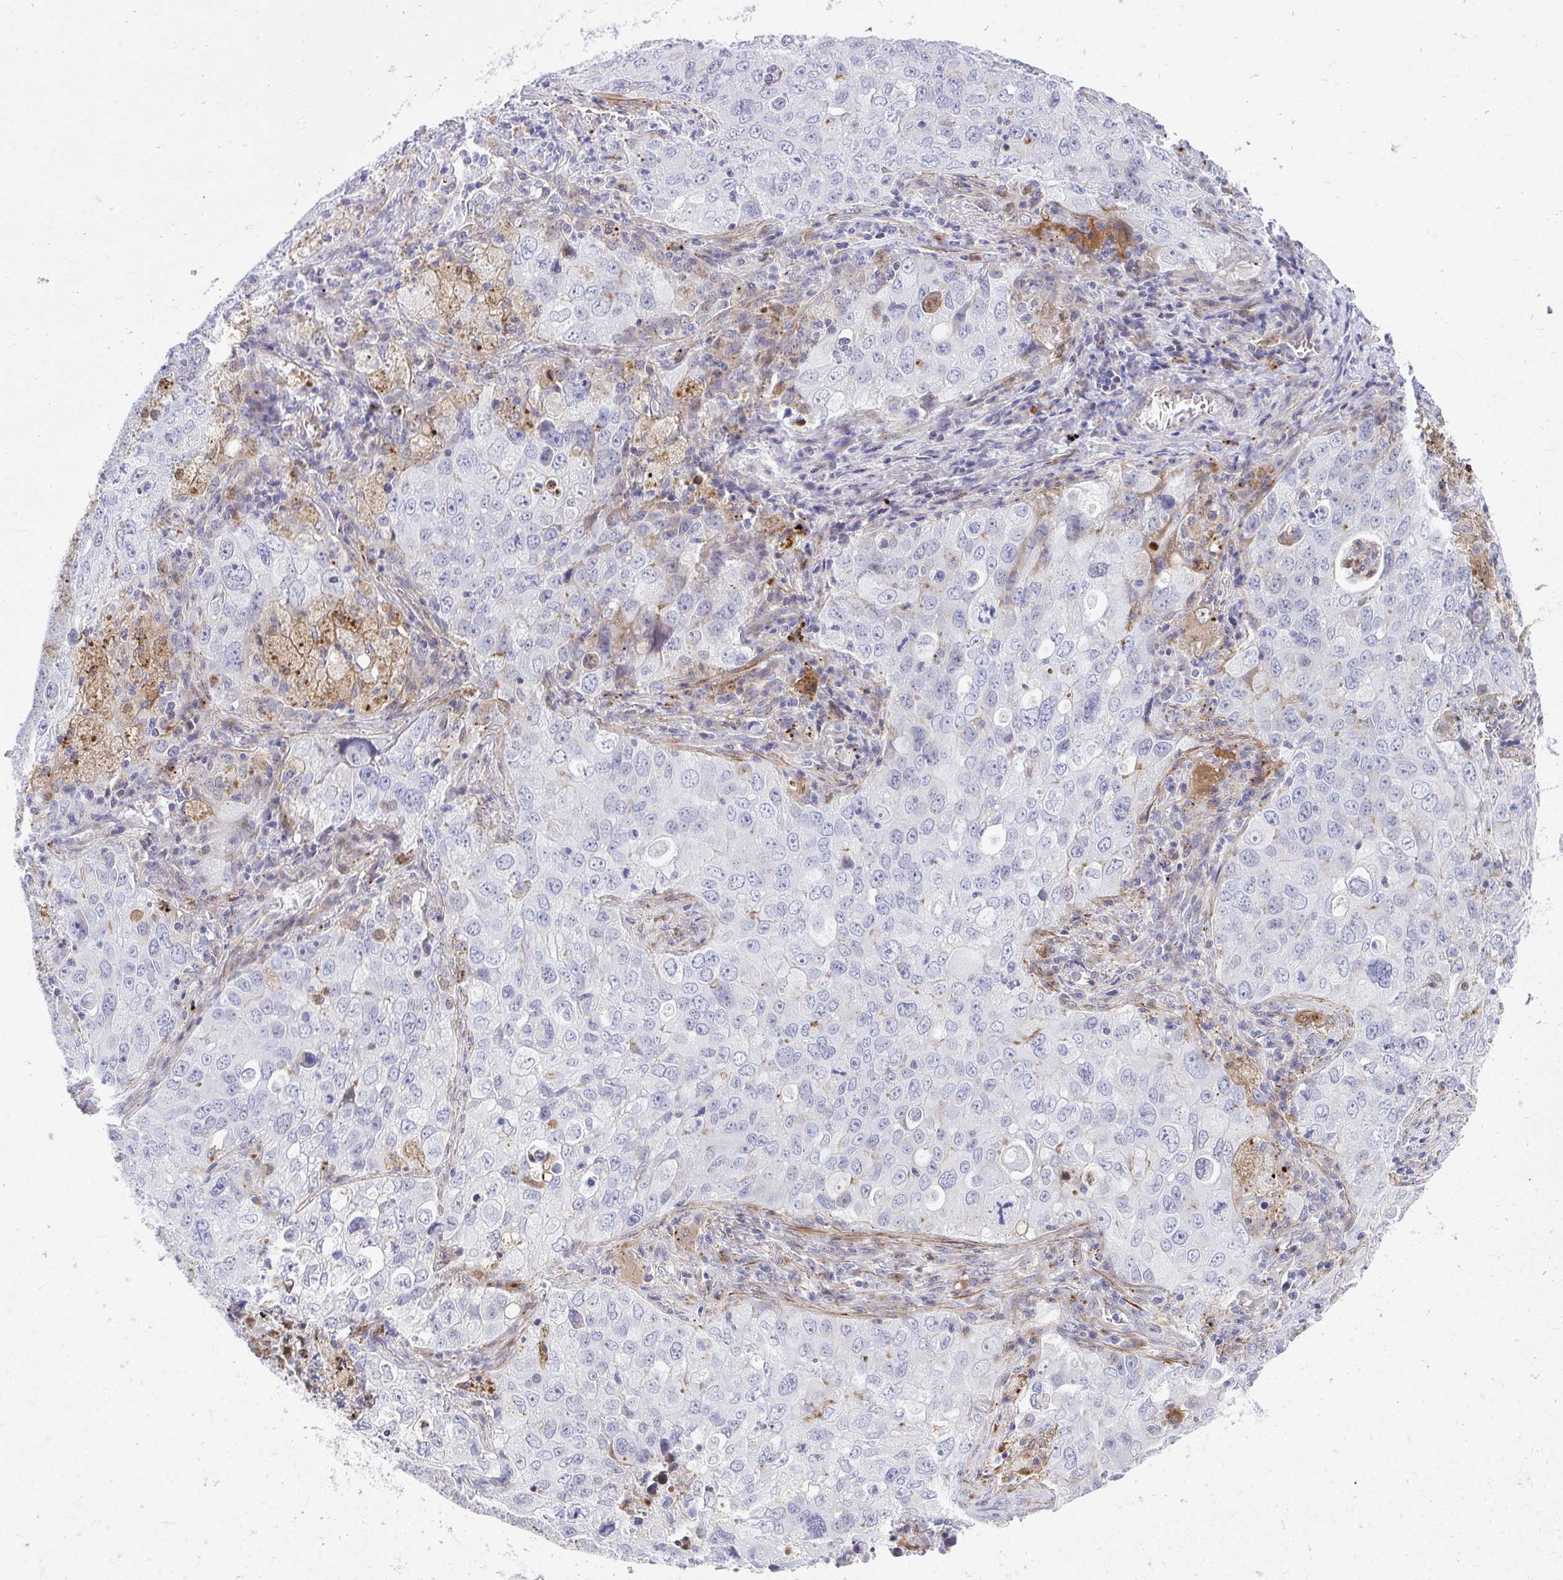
{"staining": {"intensity": "negative", "quantity": "none", "location": "none"}, "tissue": "lung cancer", "cell_type": "Tumor cells", "image_type": "cancer", "snomed": [{"axis": "morphology", "description": "Adenocarcinoma, NOS"}, {"axis": "morphology", "description": "Adenocarcinoma, metastatic, NOS"}, {"axis": "topography", "description": "Lymph node"}, {"axis": "topography", "description": "Lung"}], "caption": "IHC micrograph of lung adenocarcinoma stained for a protein (brown), which shows no expression in tumor cells.", "gene": "CSTB", "patient": {"sex": "female", "age": 42}}